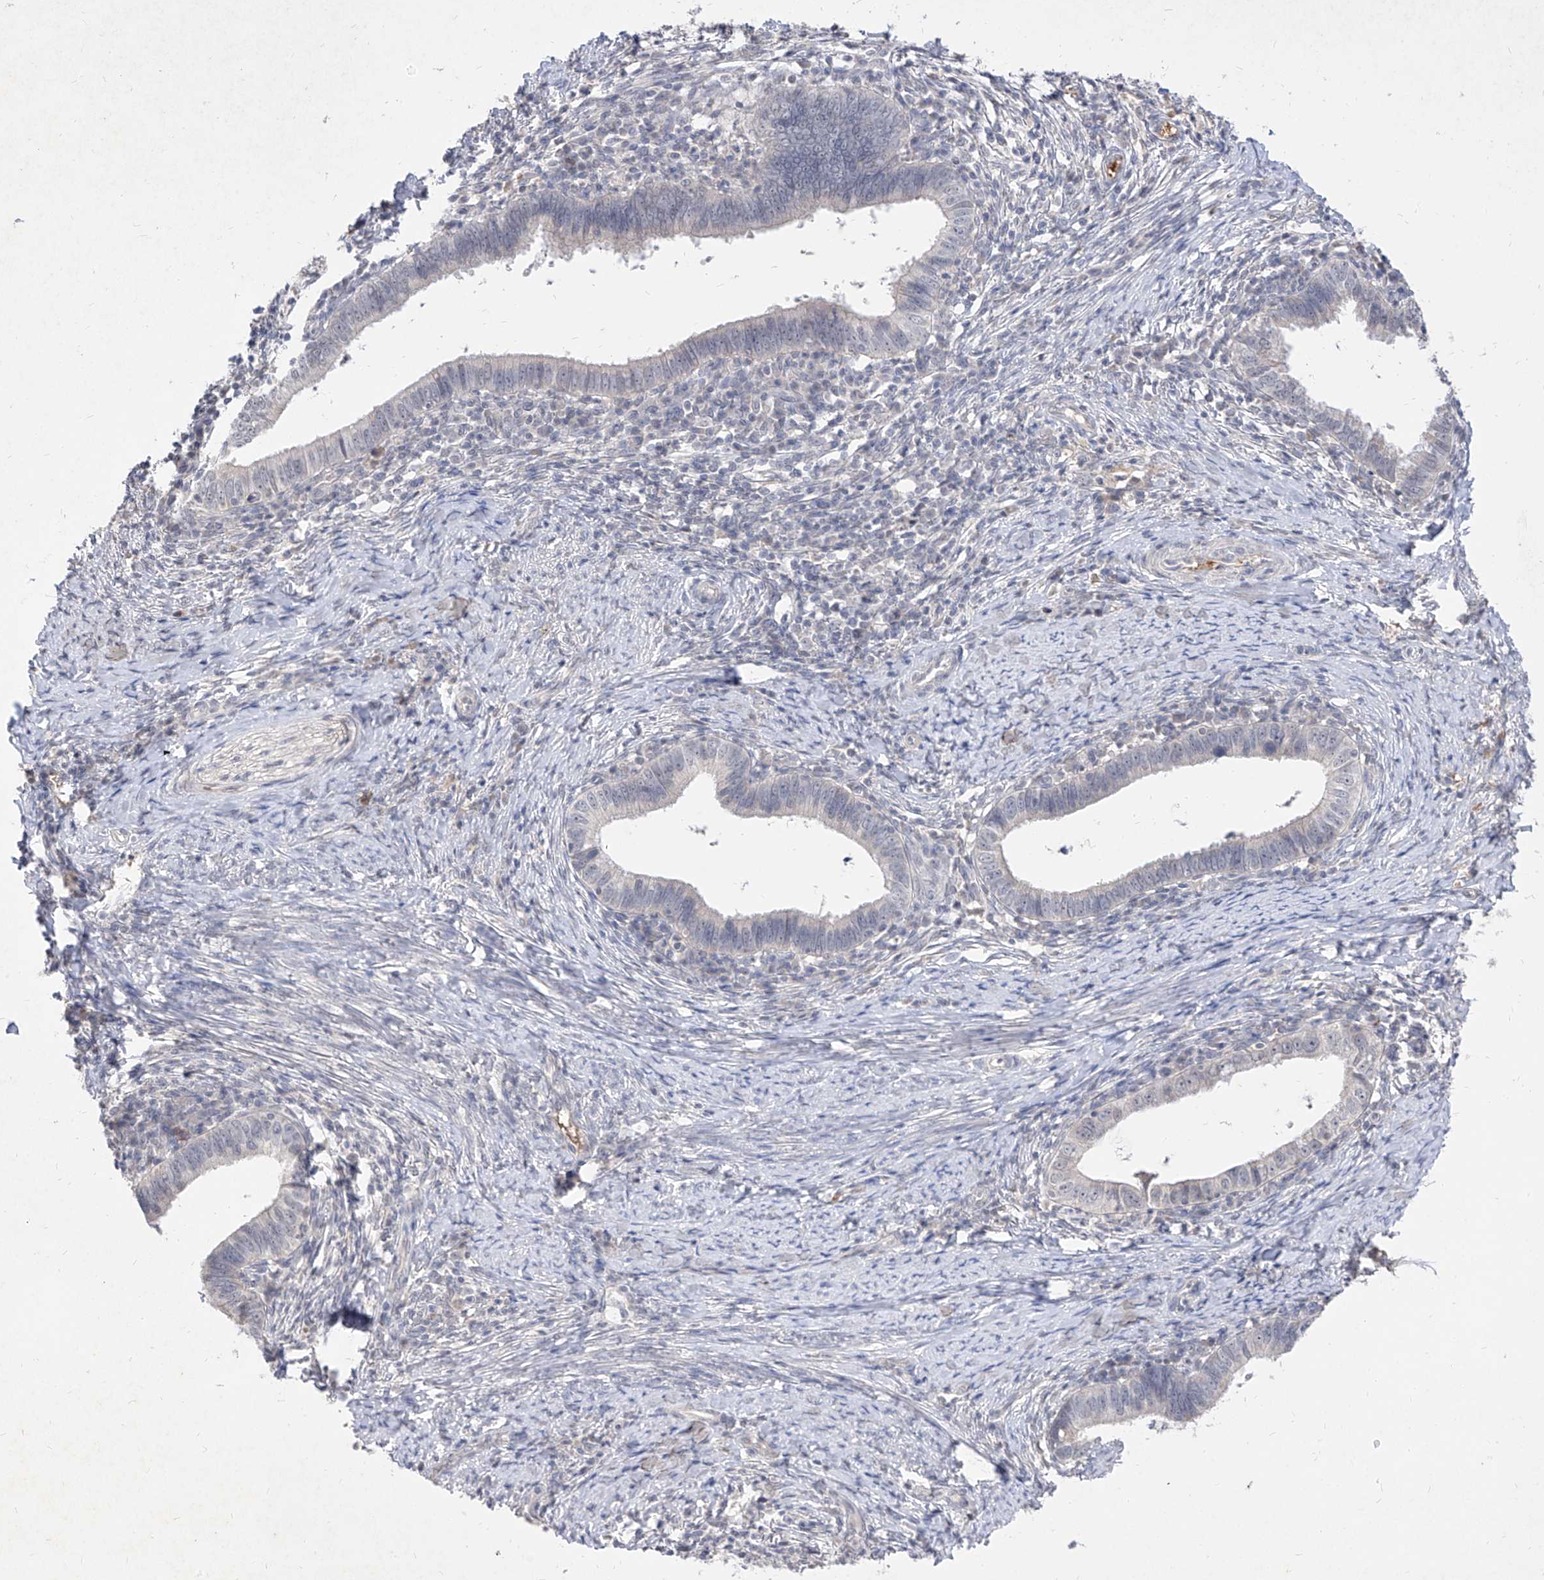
{"staining": {"intensity": "negative", "quantity": "none", "location": "none"}, "tissue": "cervical cancer", "cell_type": "Tumor cells", "image_type": "cancer", "snomed": [{"axis": "morphology", "description": "Adenocarcinoma, NOS"}, {"axis": "topography", "description": "Cervix"}], "caption": "Immunohistochemistry (IHC) photomicrograph of cervical cancer (adenocarcinoma) stained for a protein (brown), which exhibits no expression in tumor cells. (Brightfield microscopy of DAB immunohistochemistry at high magnification).", "gene": "C4A", "patient": {"sex": "female", "age": 36}}